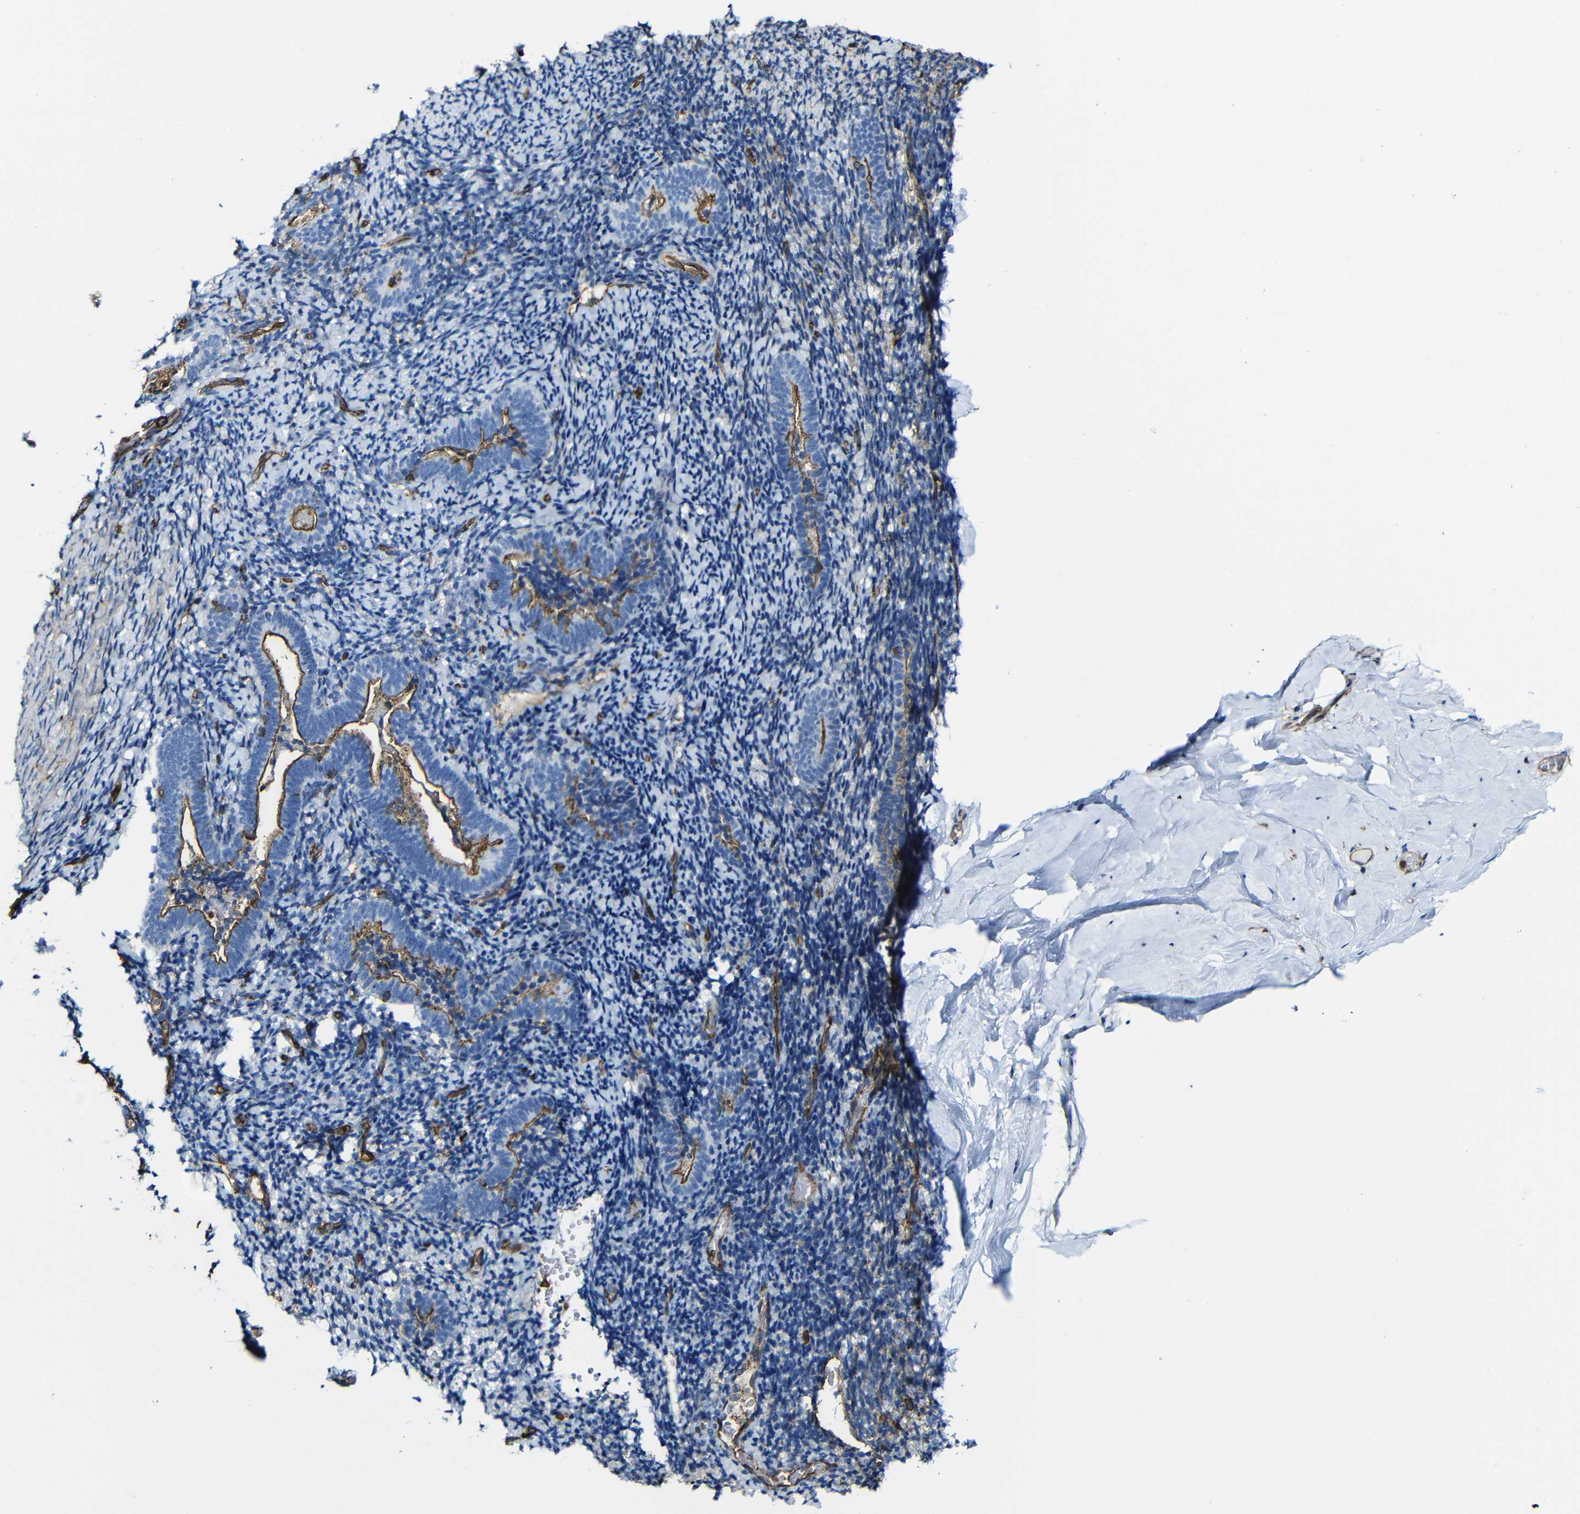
{"staining": {"intensity": "negative", "quantity": "none", "location": "none"}, "tissue": "endometrium", "cell_type": "Cells in endometrial stroma", "image_type": "normal", "snomed": [{"axis": "morphology", "description": "Normal tissue, NOS"}, {"axis": "topography", "description": "Endometrium"}], "caption": "Human endometrium stained for a protein using IHC reveals no staining in cells in endometrial stroma.", "gene": "MSN", "patient": {"sex": "female", "age": 51}}